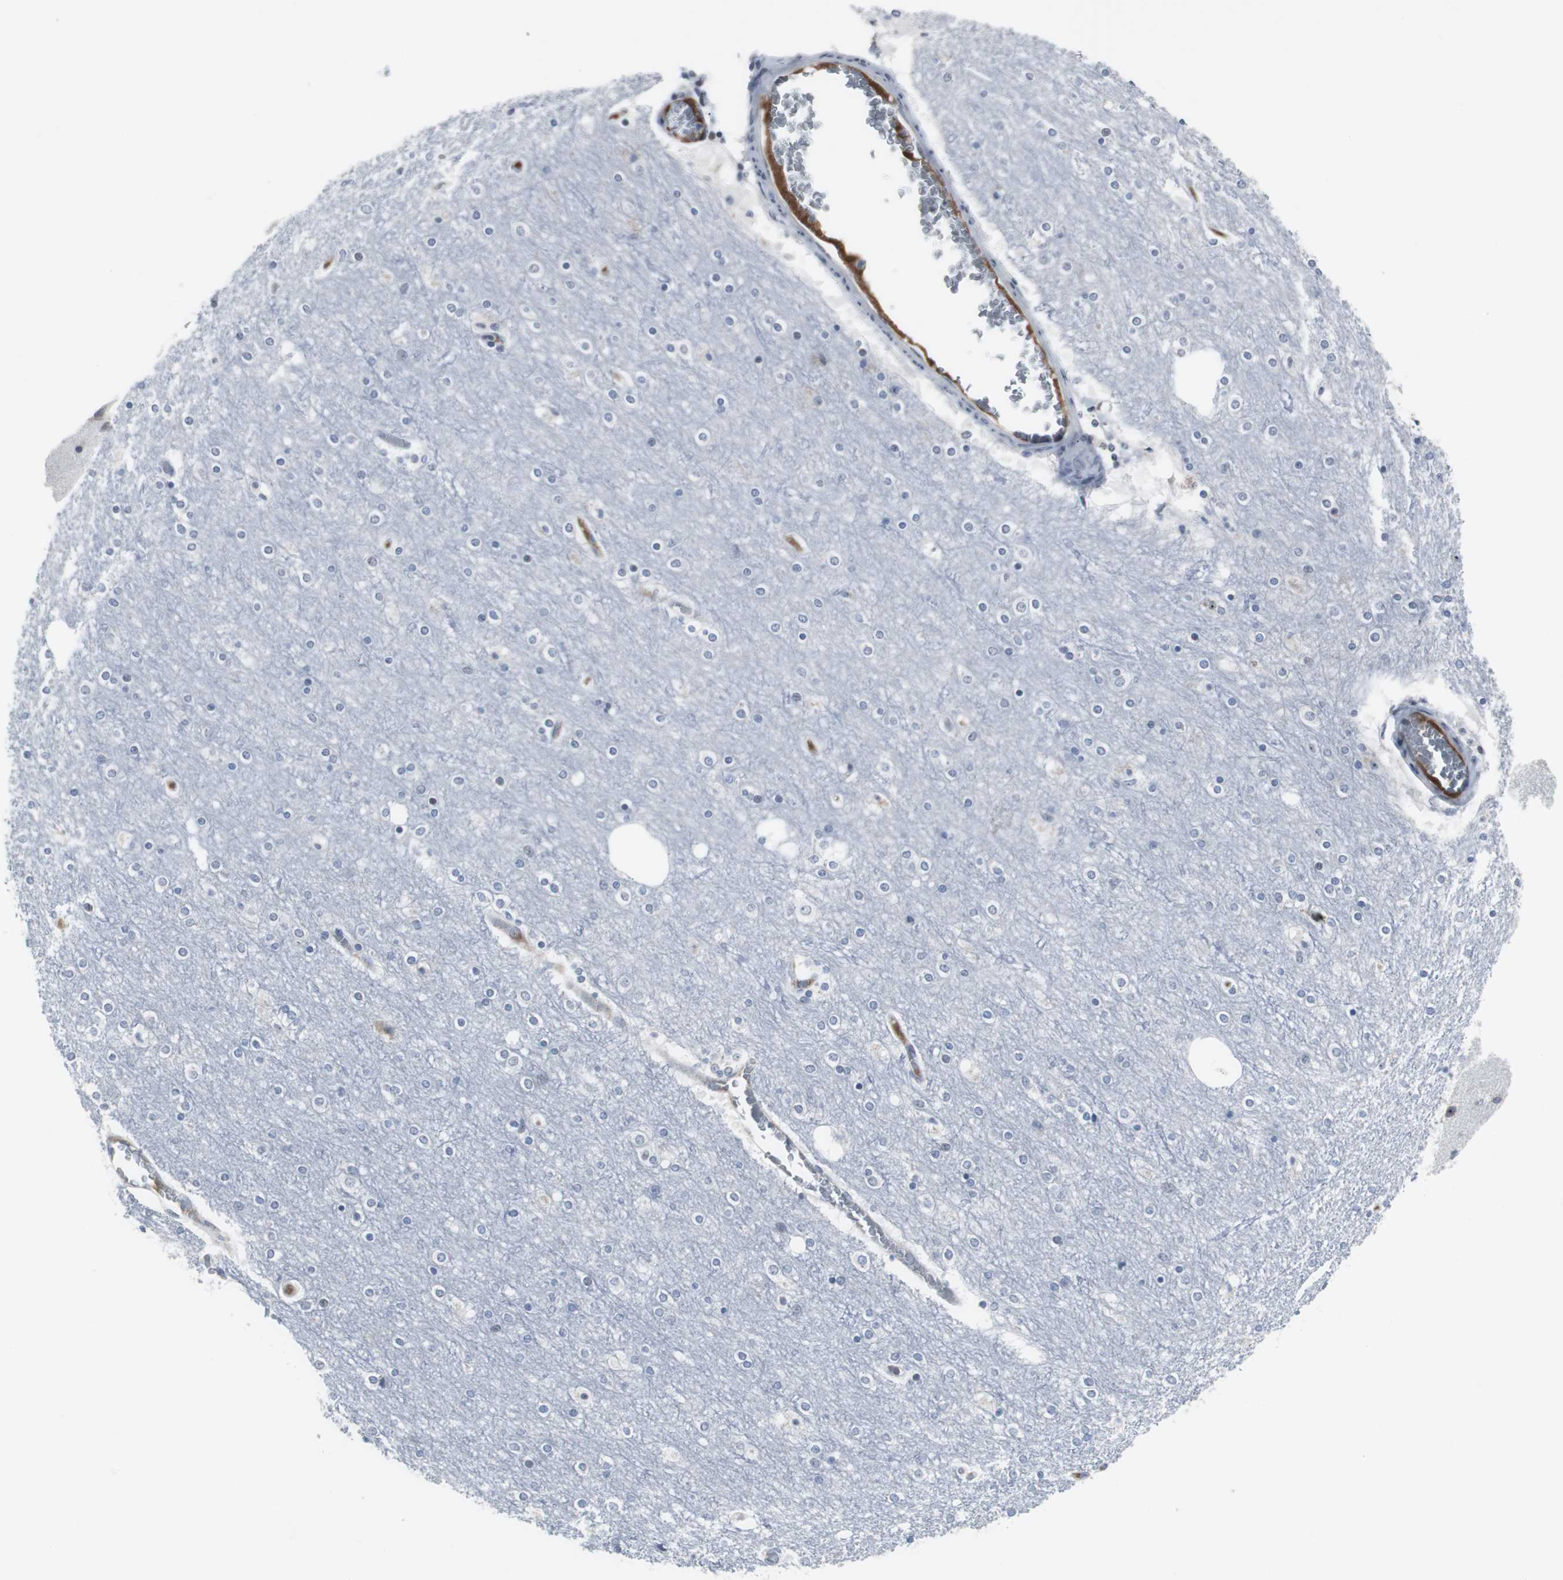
{"staining": {"intensity": "negative", "quantity": "none", "location": "none"}, "tissue": "cerebral cortex", "cell_type": "Endothelial cells", "image_type": "normal", "snomed": [{"axis": "morphology", "description": "Normal tissue, NOS"}, {"axis": "topography", "description": "Cerebral cortex"}], "caption": "Immunohistochemical staining of normal cerebral cortex exhibits no significant expression in endothelial cells. (Immunohistochemistry (ihc), brightfield microscopy, high magnification).", "gene": "DOK1", "patient": {"sex": "female", "age": 54}}